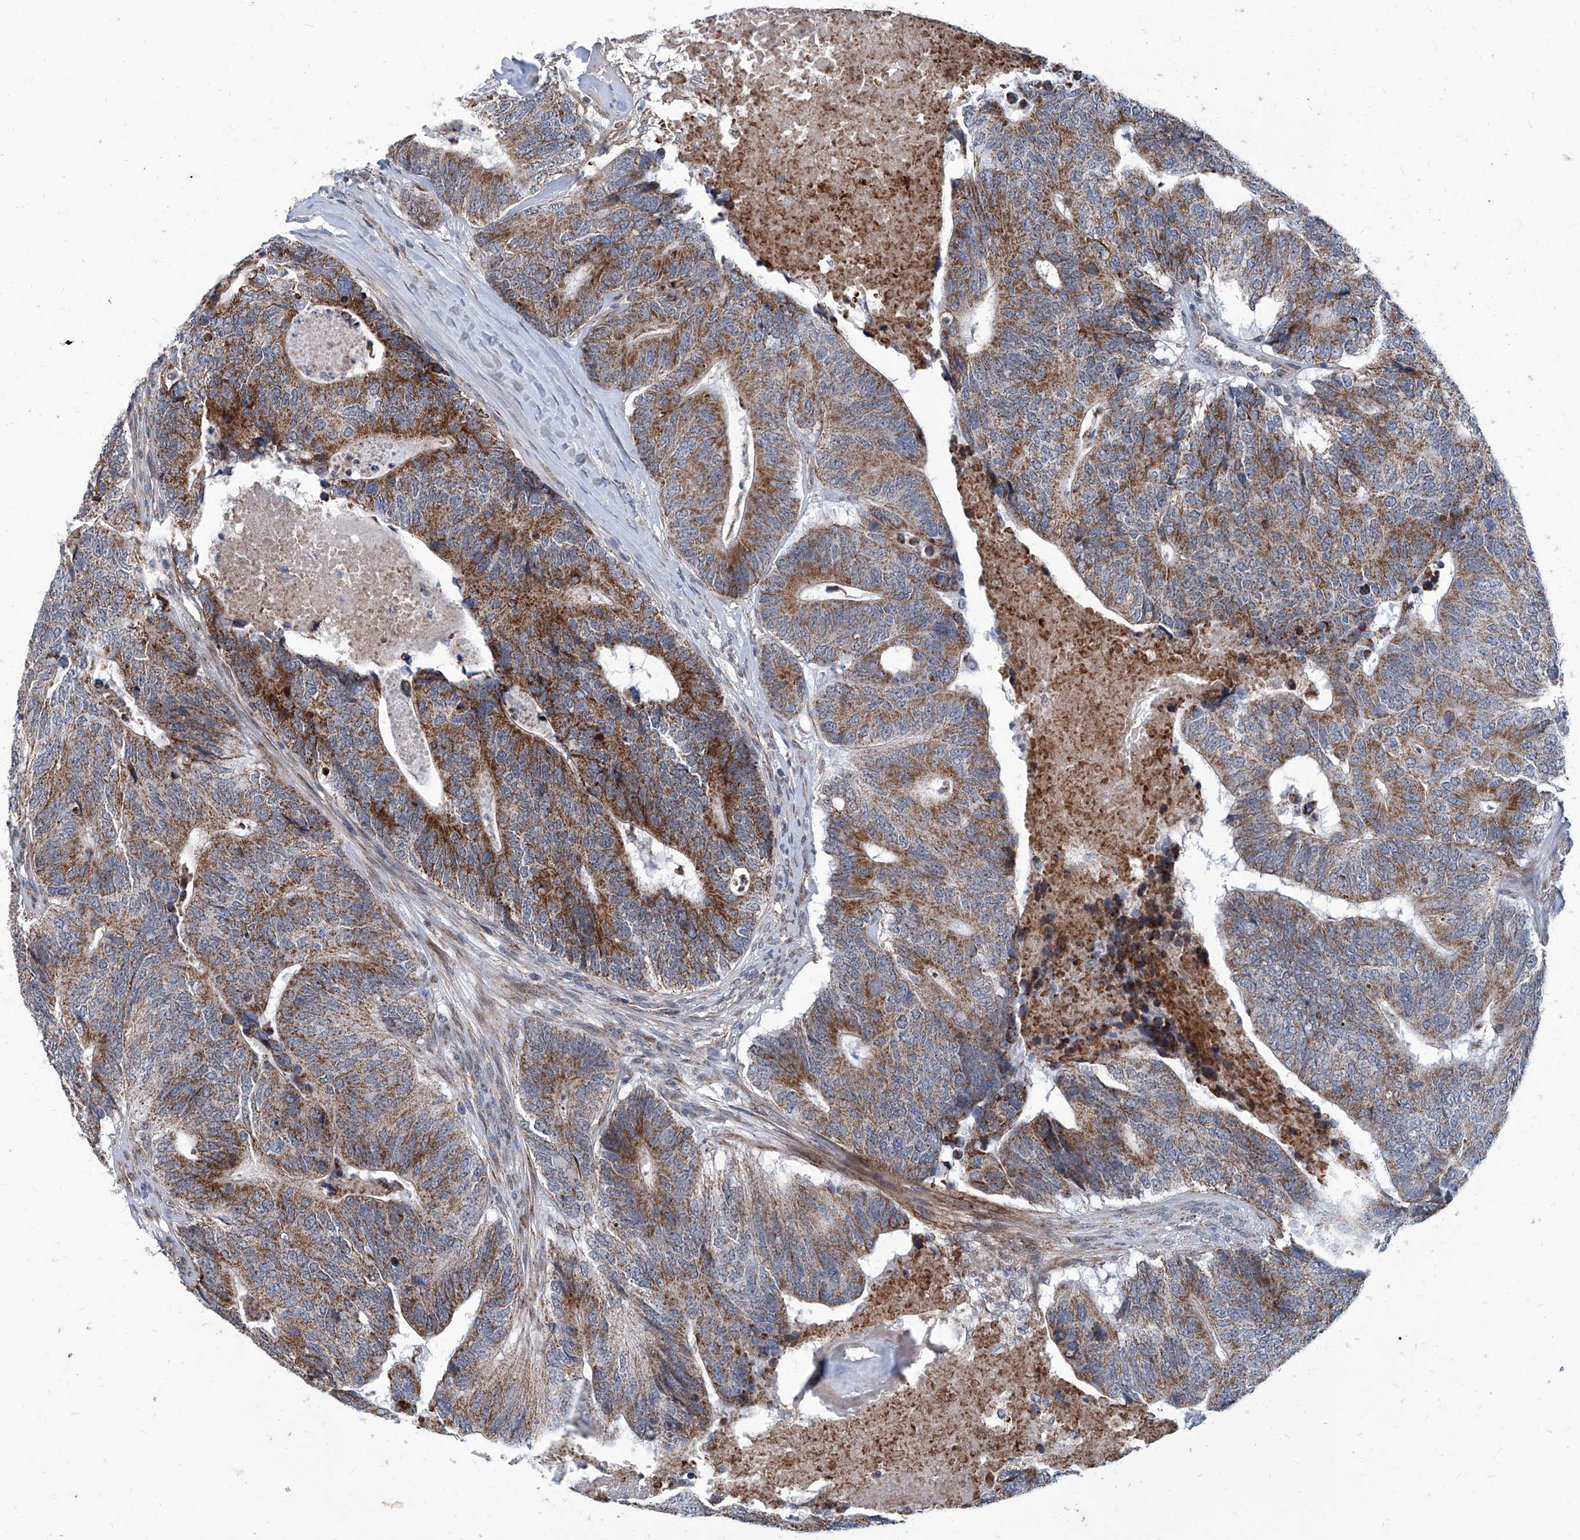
{"staining": {"intensity": "strong", "quantity": ">75%", "location": "cytoplasmic/membranous"}, "tissue": "colorectal cancer", "cell_type": "Tumor cells", "image_type": "cancer", "snomed": [{"axis": "morphology", "description": "Adenocarcinoma, NOS"}, {"axis": "topography", "description": "Colon"}], "caption": "Immunohistochemical staining of human colorectal cancer (adenocarcinoma) exhibits high levels of strong cytoplasmic/membranous positivity in approximately >75% of tumor cells.", "gene": "USP48", "patient": {"sex": "female", "age": 67}}